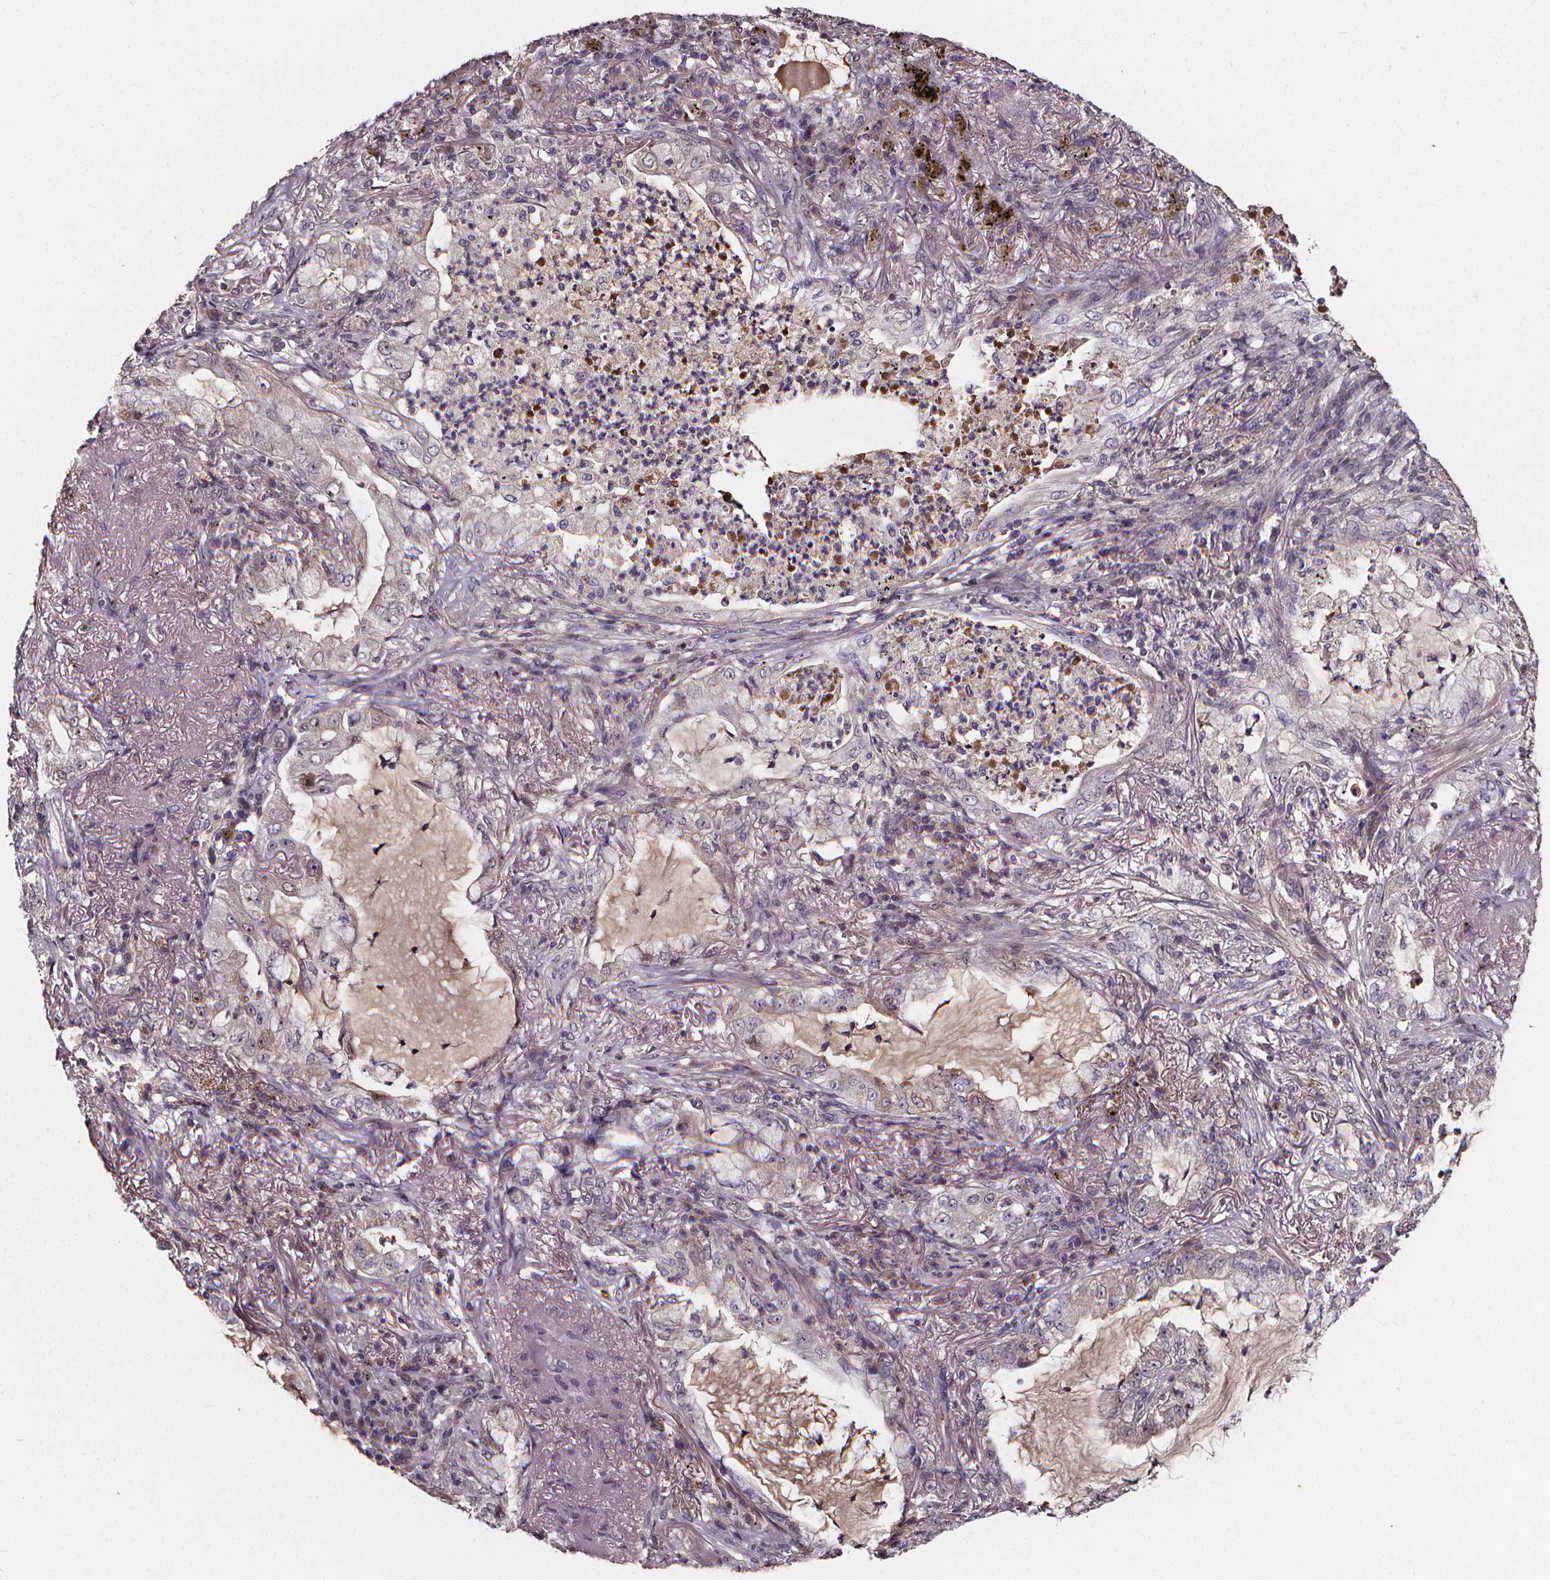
{"staining": {"intensity": "weak", "quantity": "<25%", "location": "cytoplasmic/membranous"}, "tissue": "lung cancer", "cell_type": "Tumor cells", "image_type": "cancer", "snomed": [{"axis": "morphology", "description": "Adenocarcinoma, NOS"}, {"axis": "topography", "description": "Lung"}], "caption": "This is an IHC micrograph of lung adenocarcinoma. There is no staining in tumor cells.", "gene": "SPAG8", "patient": {"sex": "female", "age": 73}}